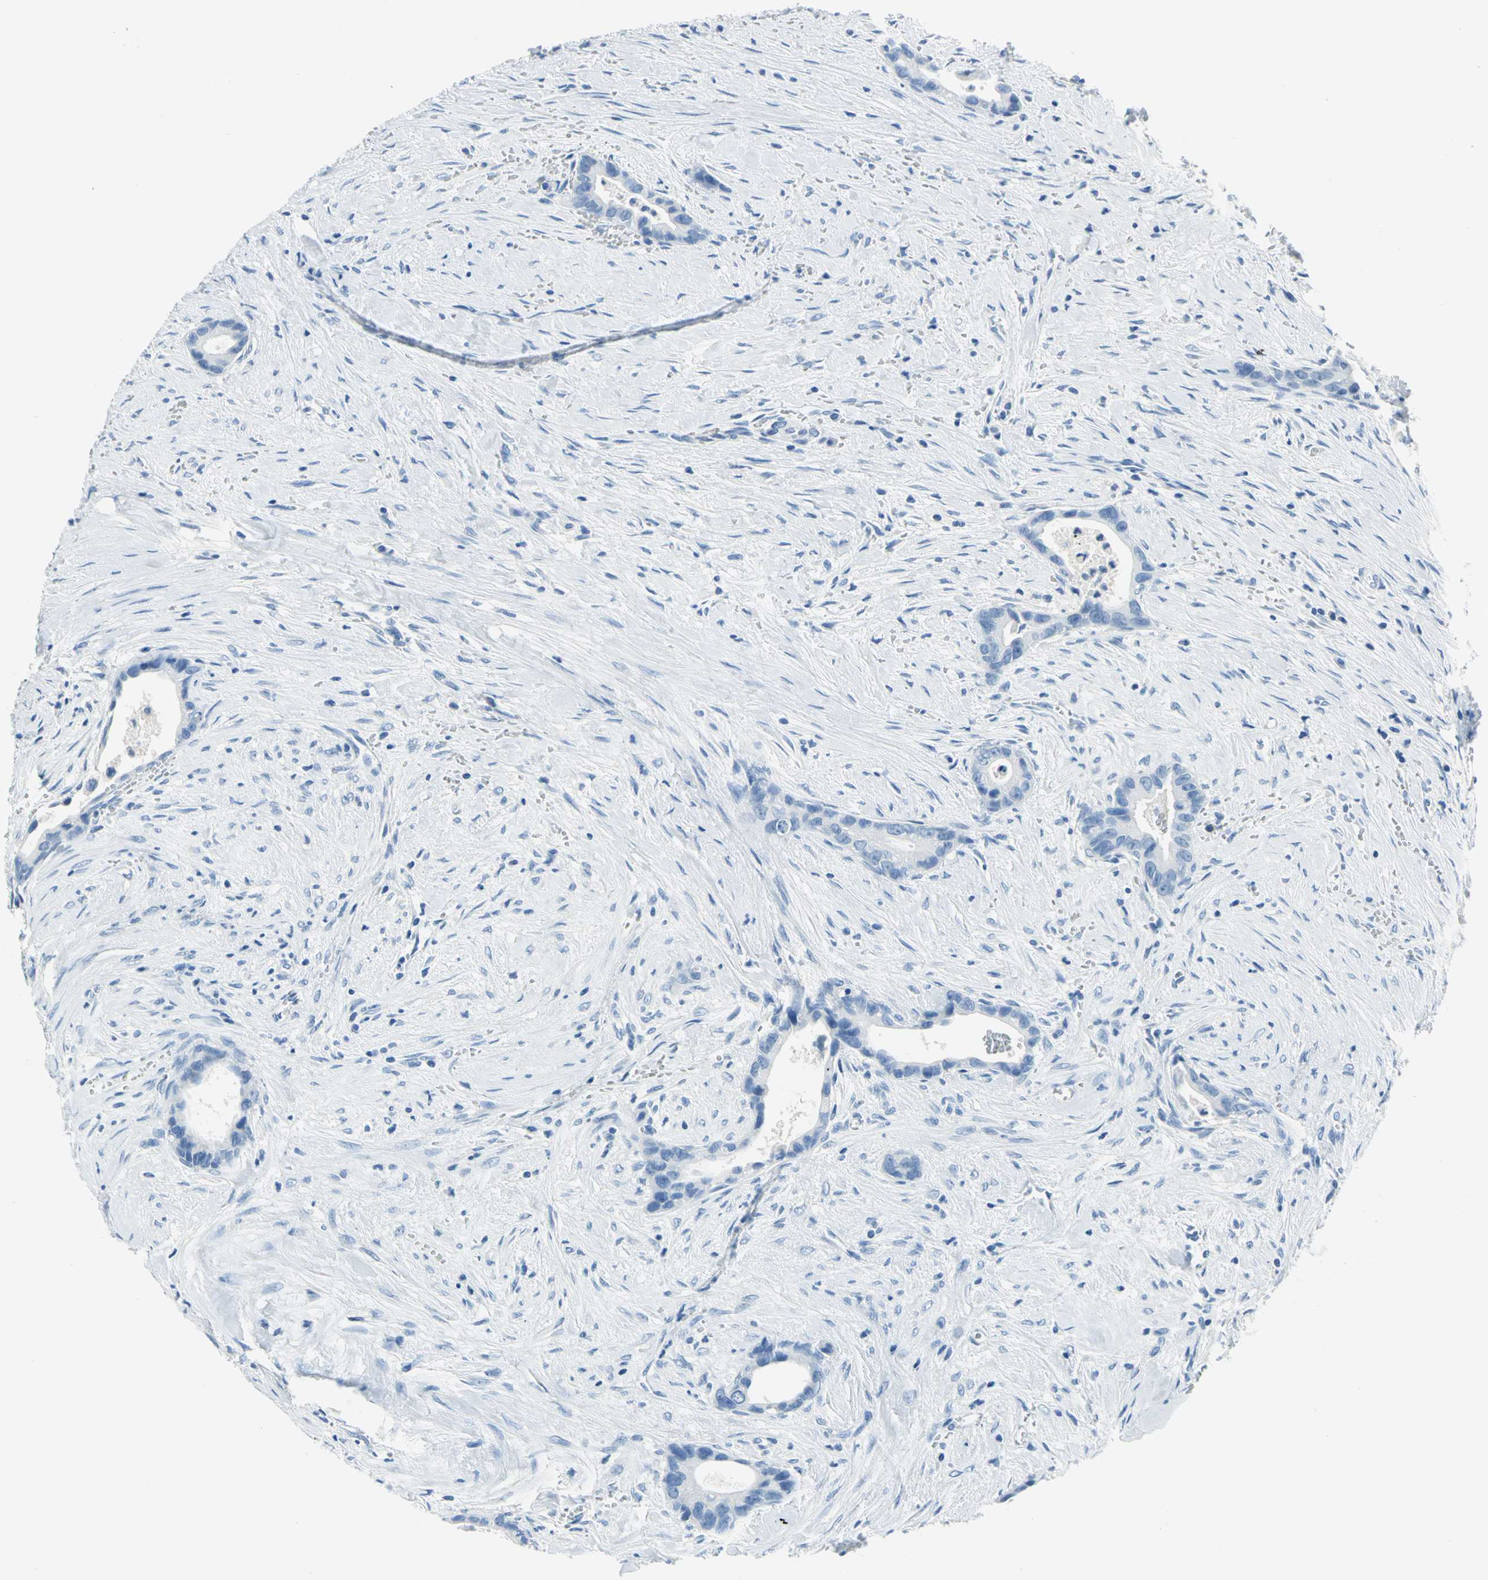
{"staining": {"intensity": "negative", "quantity": "none", "location": "none"}, "tissue": "liver cancer", "cell_type": "Tumor cells", "image_type": "cancer", "snomed": [{"axis": "morphology", "description": "Cholangiocarcinoma"}, {"axis": "topography", "description": "Liver"}], "caption": "Cholangiocarcinoma (liver) was stained to show a protein in brown. There is no significant staining in tumor cells.", "gene": "PKLR", "patient": {"sex": "female", "age": 55}}